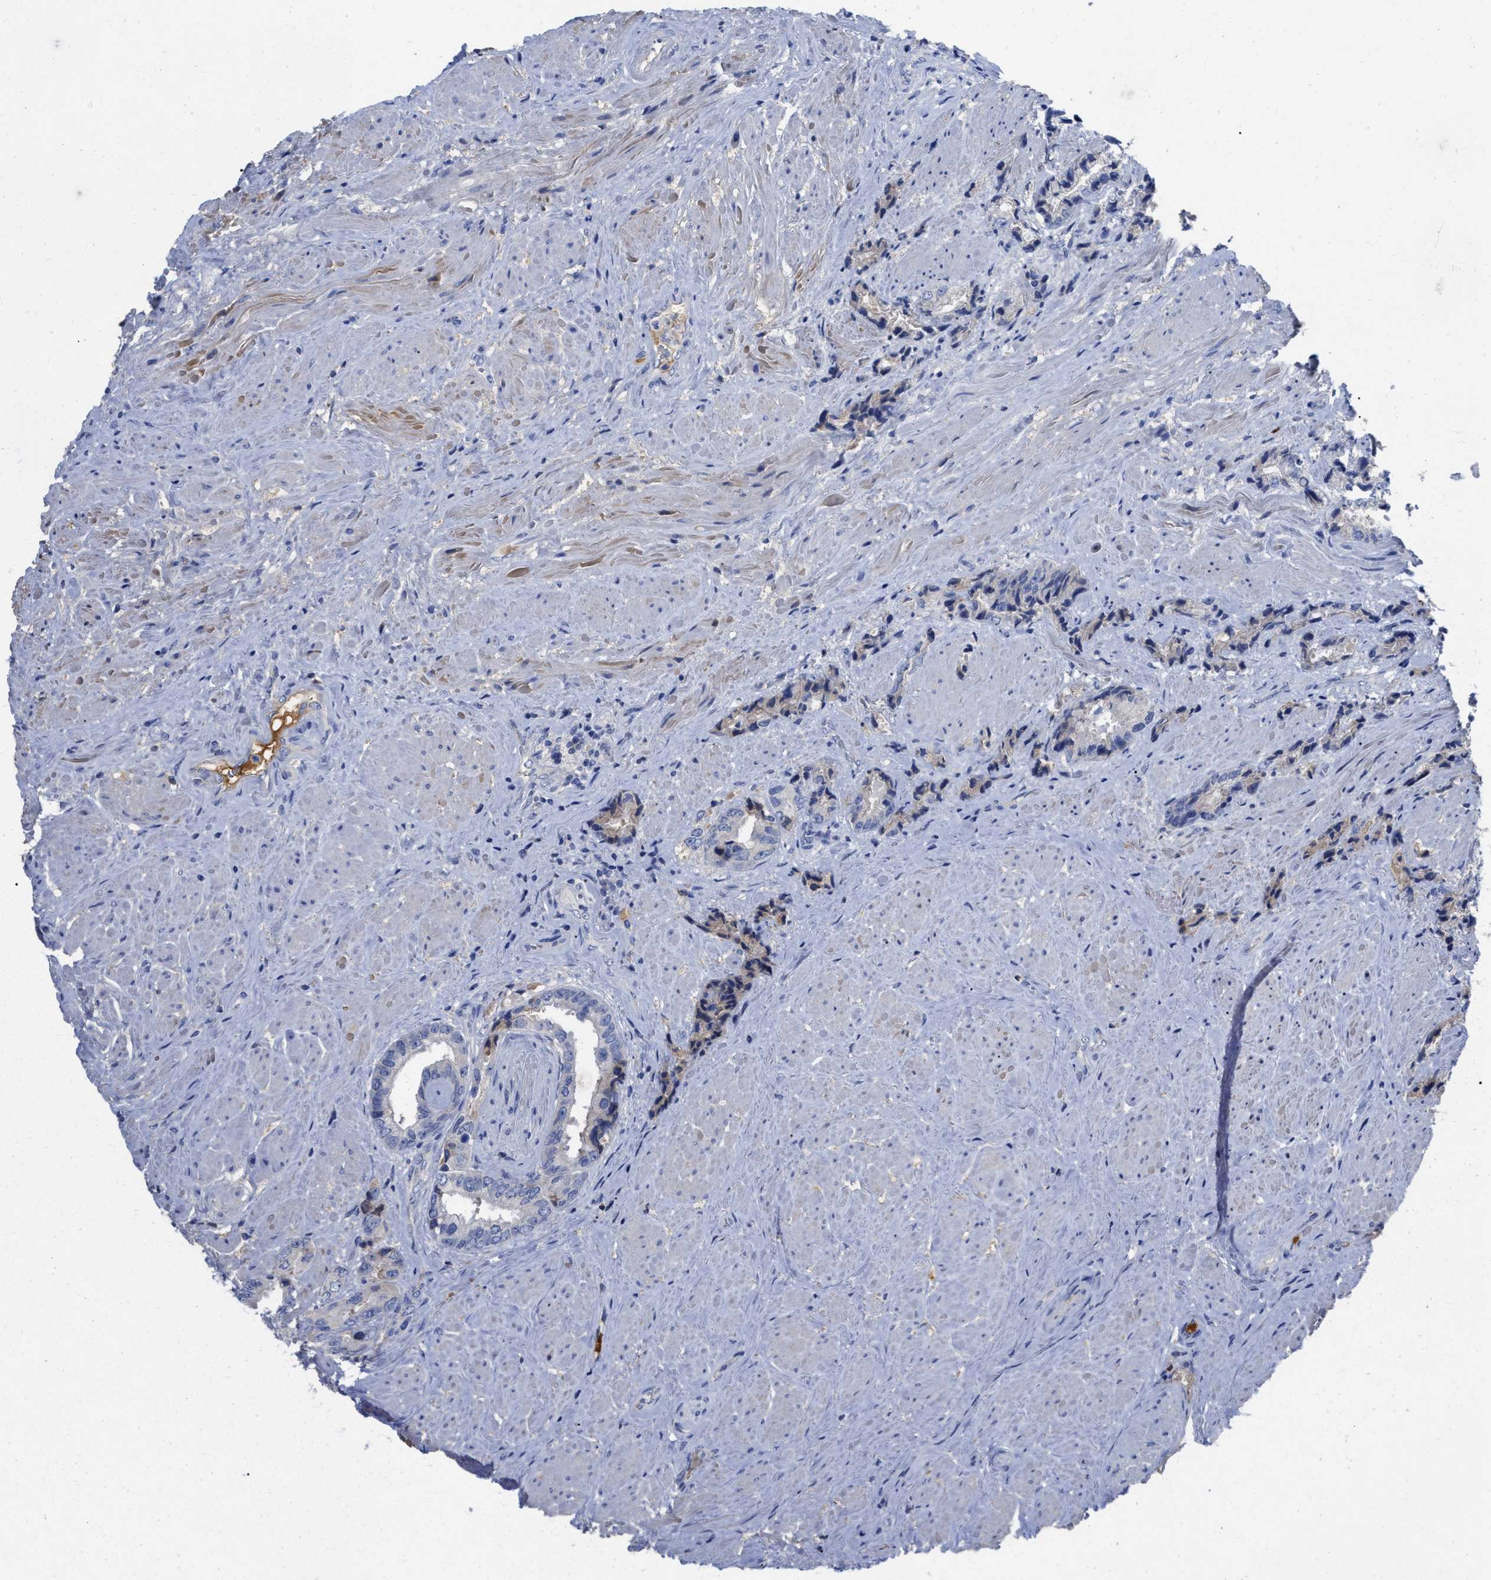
{"staining": {"intensity": "negative", "quantity": "none", "location": "none"}, "tissue": "prostate cancer", "cell_type": "Tumor cells", "image_type": "cancer", "snomed": [{"axis": "morphology", "description": "Adenocarcinoma, High grade"}, {"axis": "topography", "description": "Prostate"}], "caption": "Tumor cells show no significant positivity in high-grade adenocarcinoma (prostate).", "gene": "IGHV5-51", "patient": {"sex": "male", "age": 61}}